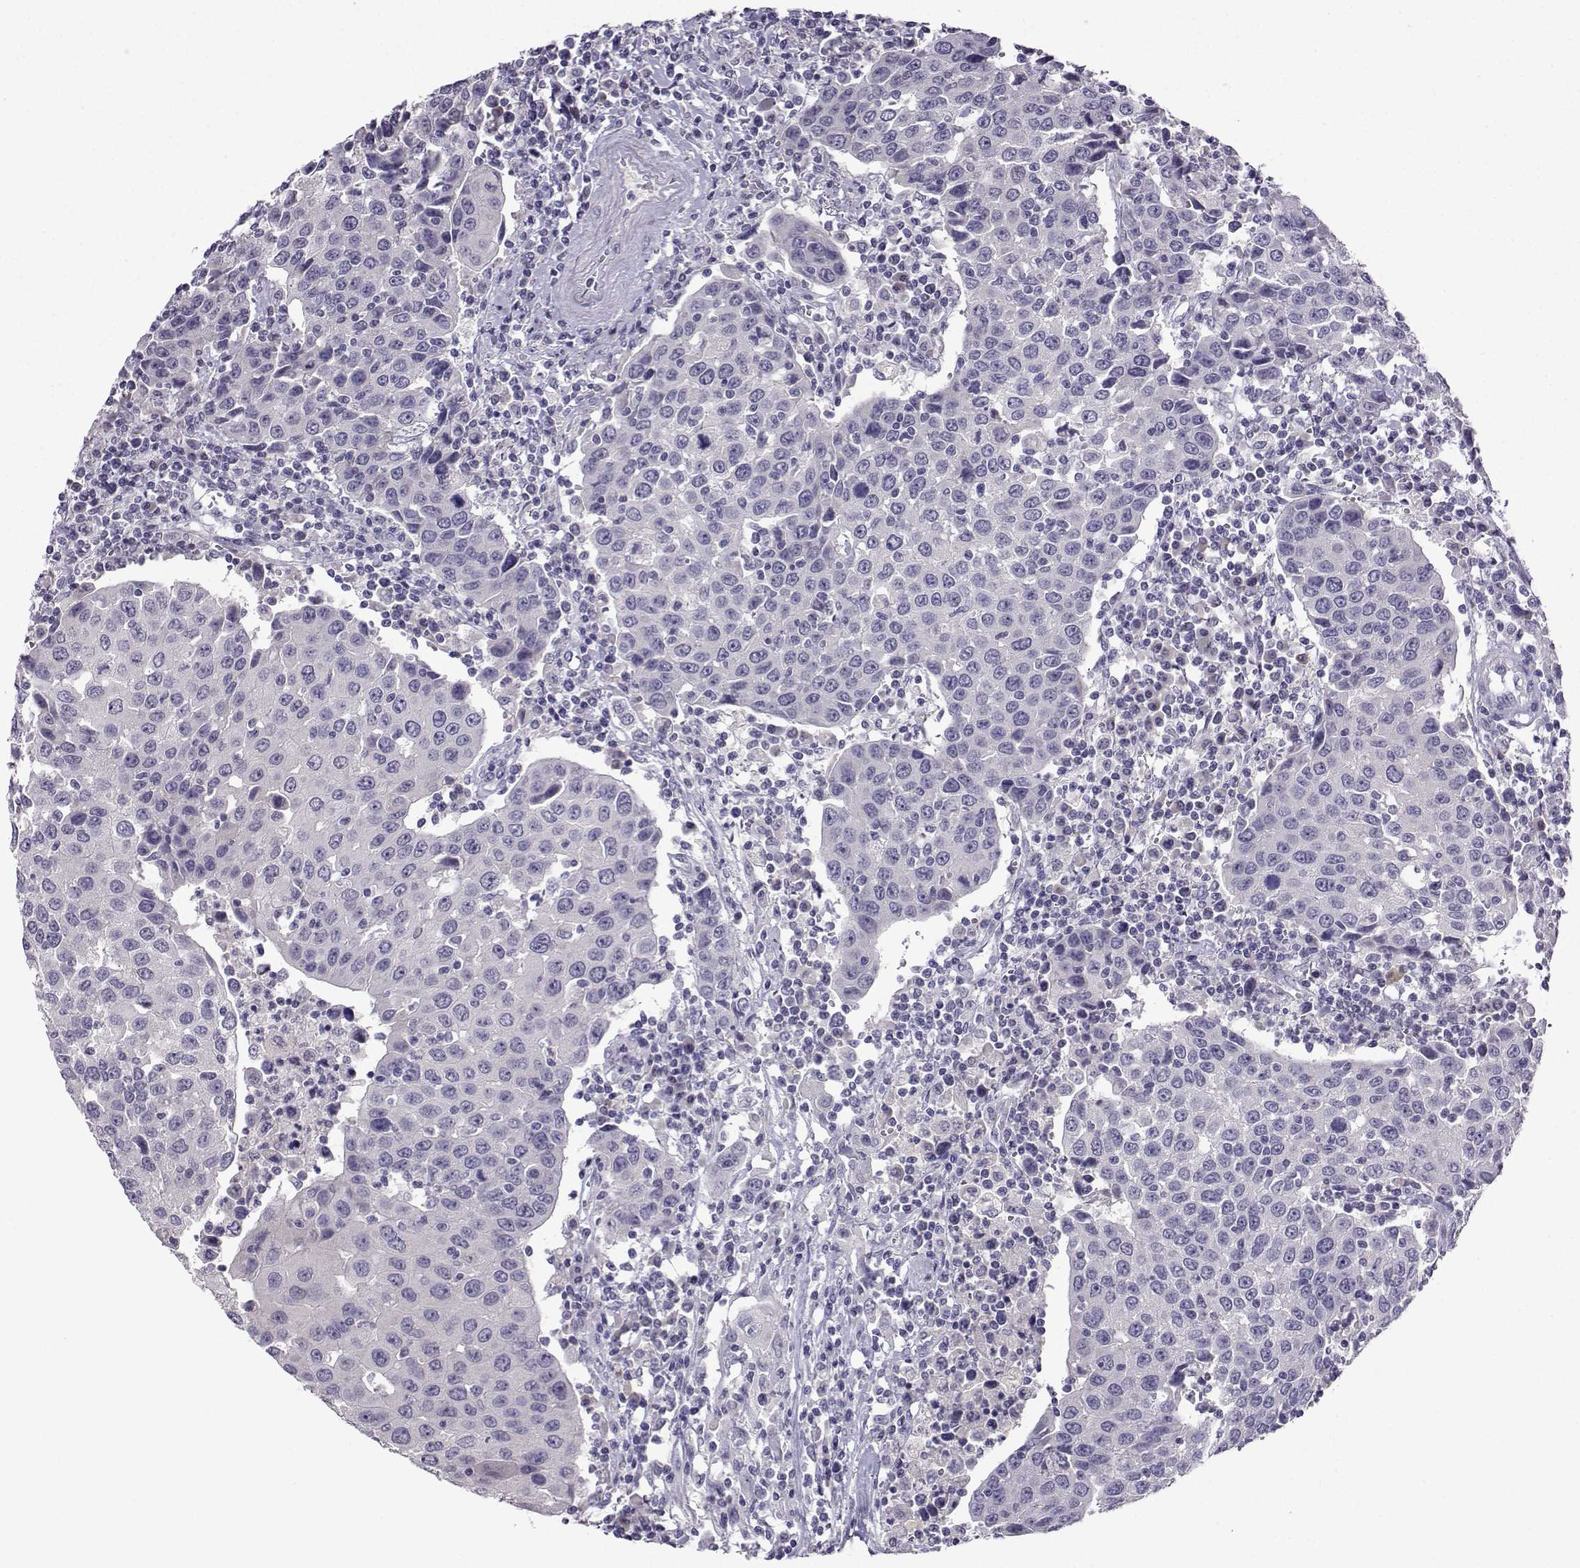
{"staining": {"intensity": "negative", "quantity": "none", "location": "none"}, "tissue": "urothelial cancer", "cell_type": "Tumor cells", "image_type": "cancer", "snomed": [{"axis": "morphology", "description": "Urothelial carcinoma, High grade"}, {"axis": "topography", "description": "Urinary bladder"}], "caption": "Micrograph shows no significant protein positivity in tumor cells of high-grade urothelial carcinoma.", "gene": "CRYBB1", "patient": {"sex": "female", "age": 85}}